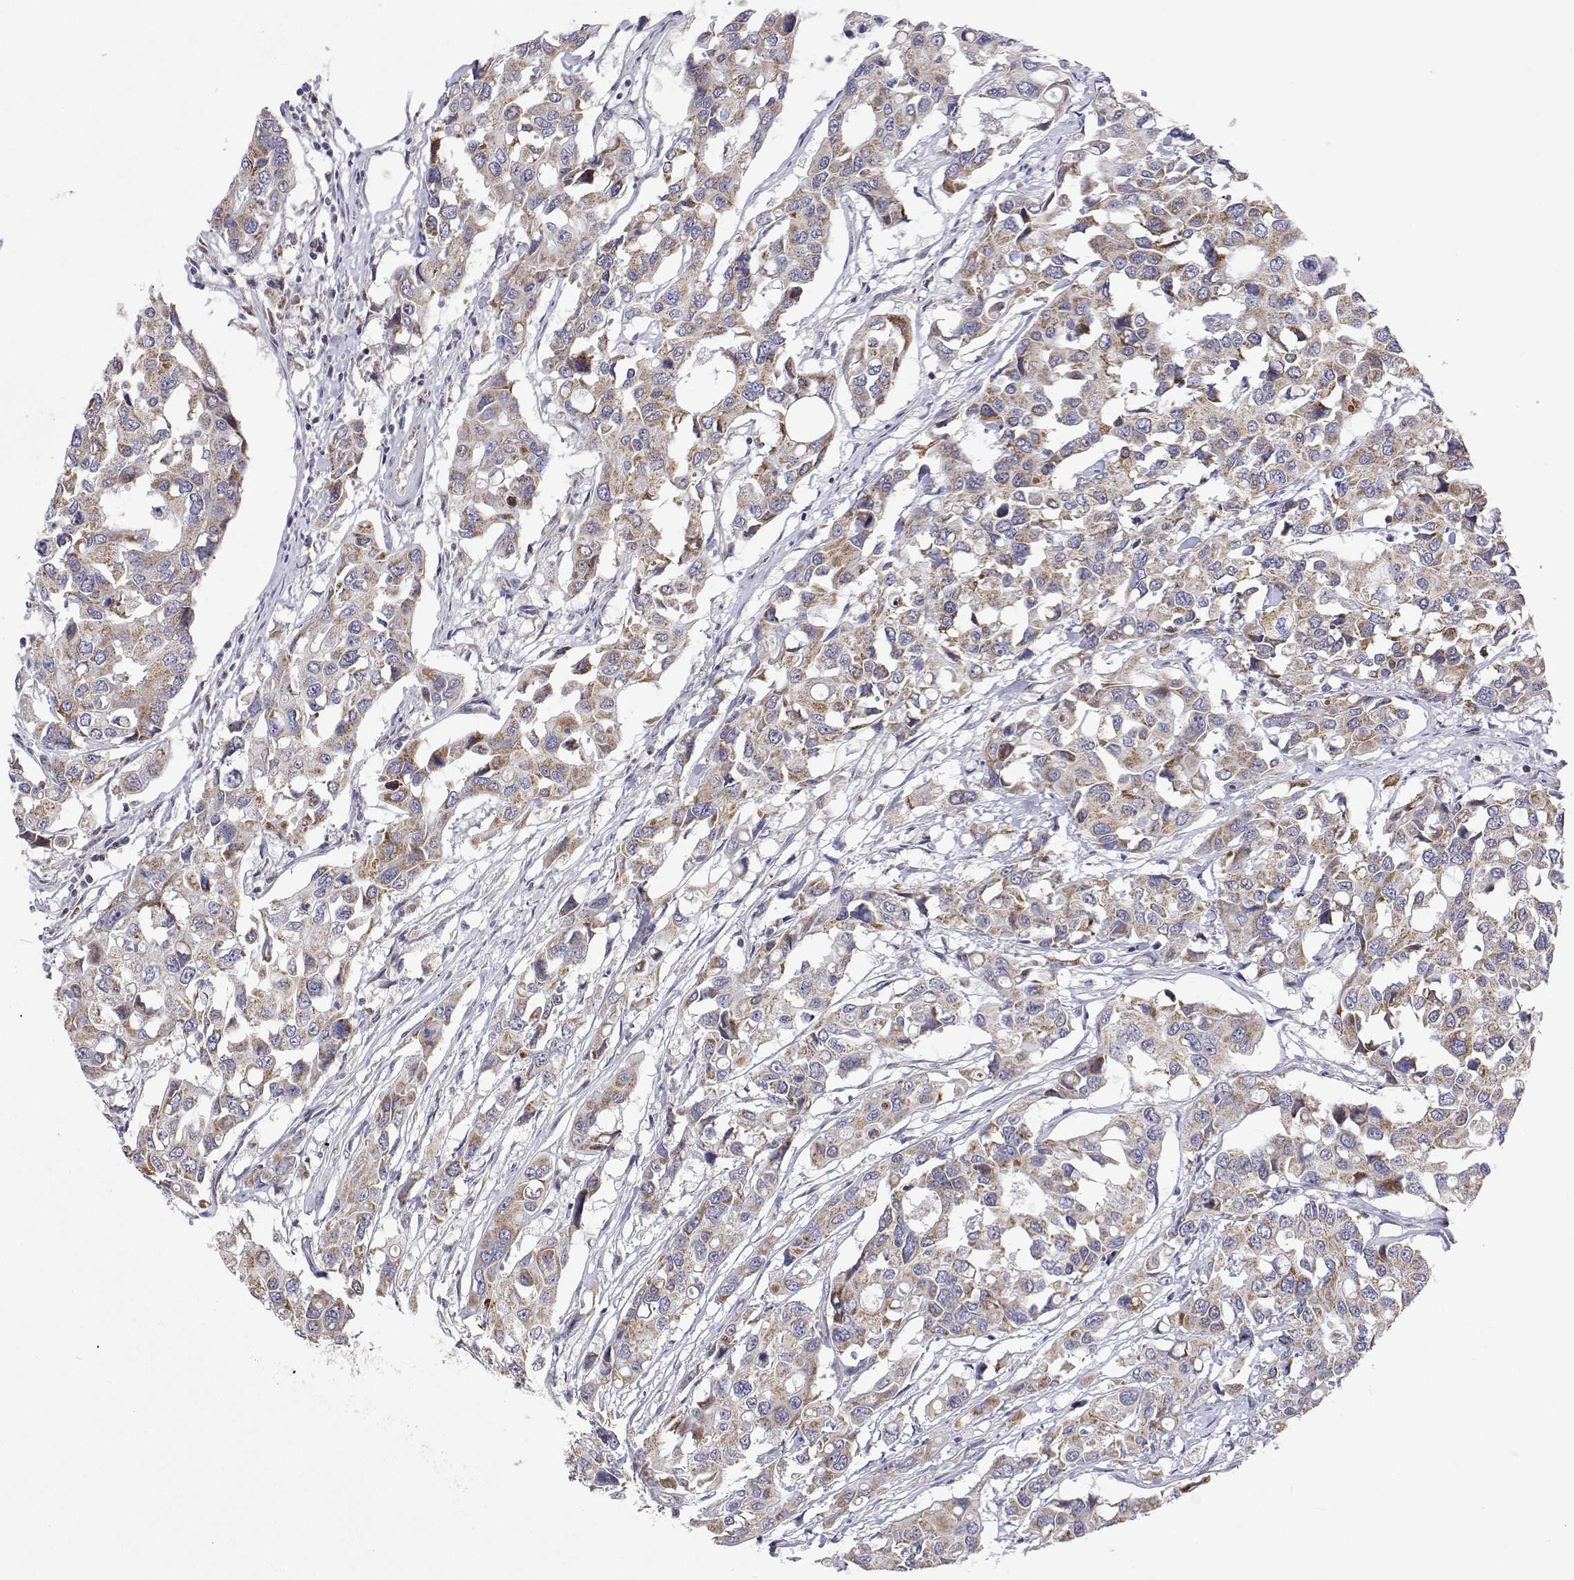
{"staining": {"intensity": "weak", "quantity": "25%-75%", "location": "cytoplasmic/membranous"}, "tissue": "colorectal cancer", "cell_type": "Tumor cells", "image_type": "cancer", "snomed": [{"axis": "morphology", "description": "Adenocarcinoma, NOS"}, {"axis": "topography", "description": "Colon"}], "caption": "The image demonstrates a brown stain indicating the presence of a protein in the cytoplasmic/membranous of tumor cells in adenocarcinoma (colorectal). The protein of interest is shown in brown color, while the nuclei are stained blue.", "gene": "MRPL3", "patient": {"sex": "male", "age": 77}}